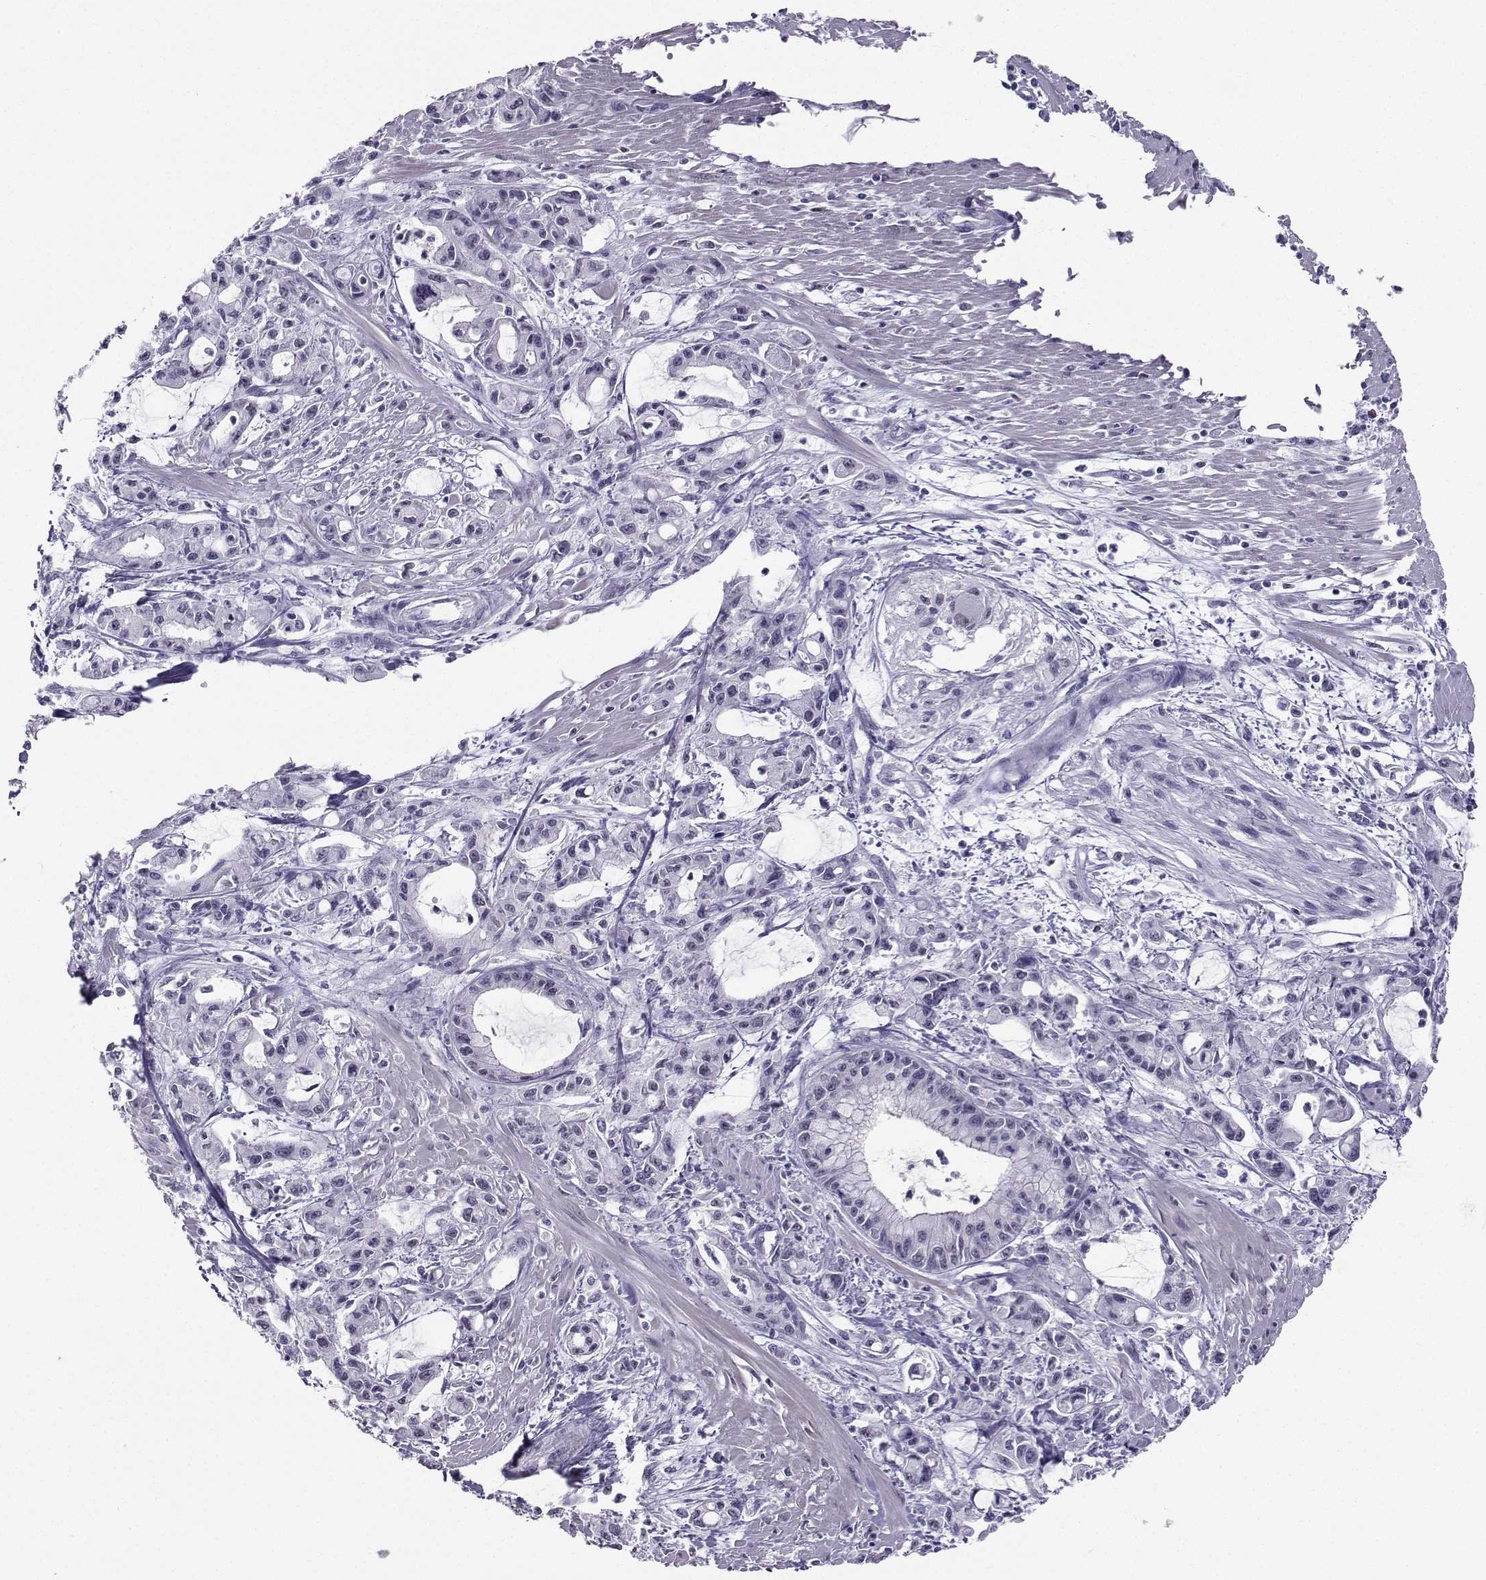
{"staining": {"intensity": "negative", "quantity": "none", "location": "none"}, "tissue": "pancreatic cancer", "cell_type": "Tumor cells", "image_type": "cancer", "snomed": [{"axis": "morphology", "description": "Adenocarcinoma, NOS"}, {"axis": "topography", "description": "Pancreas"}], "caption": "Immunohistochemical staining of human pancreatic adenocarcinoma reveals no significant staining in tumor cells.", "gene": "TEDC2", "patient": {"sex": "male", "age": 48}}